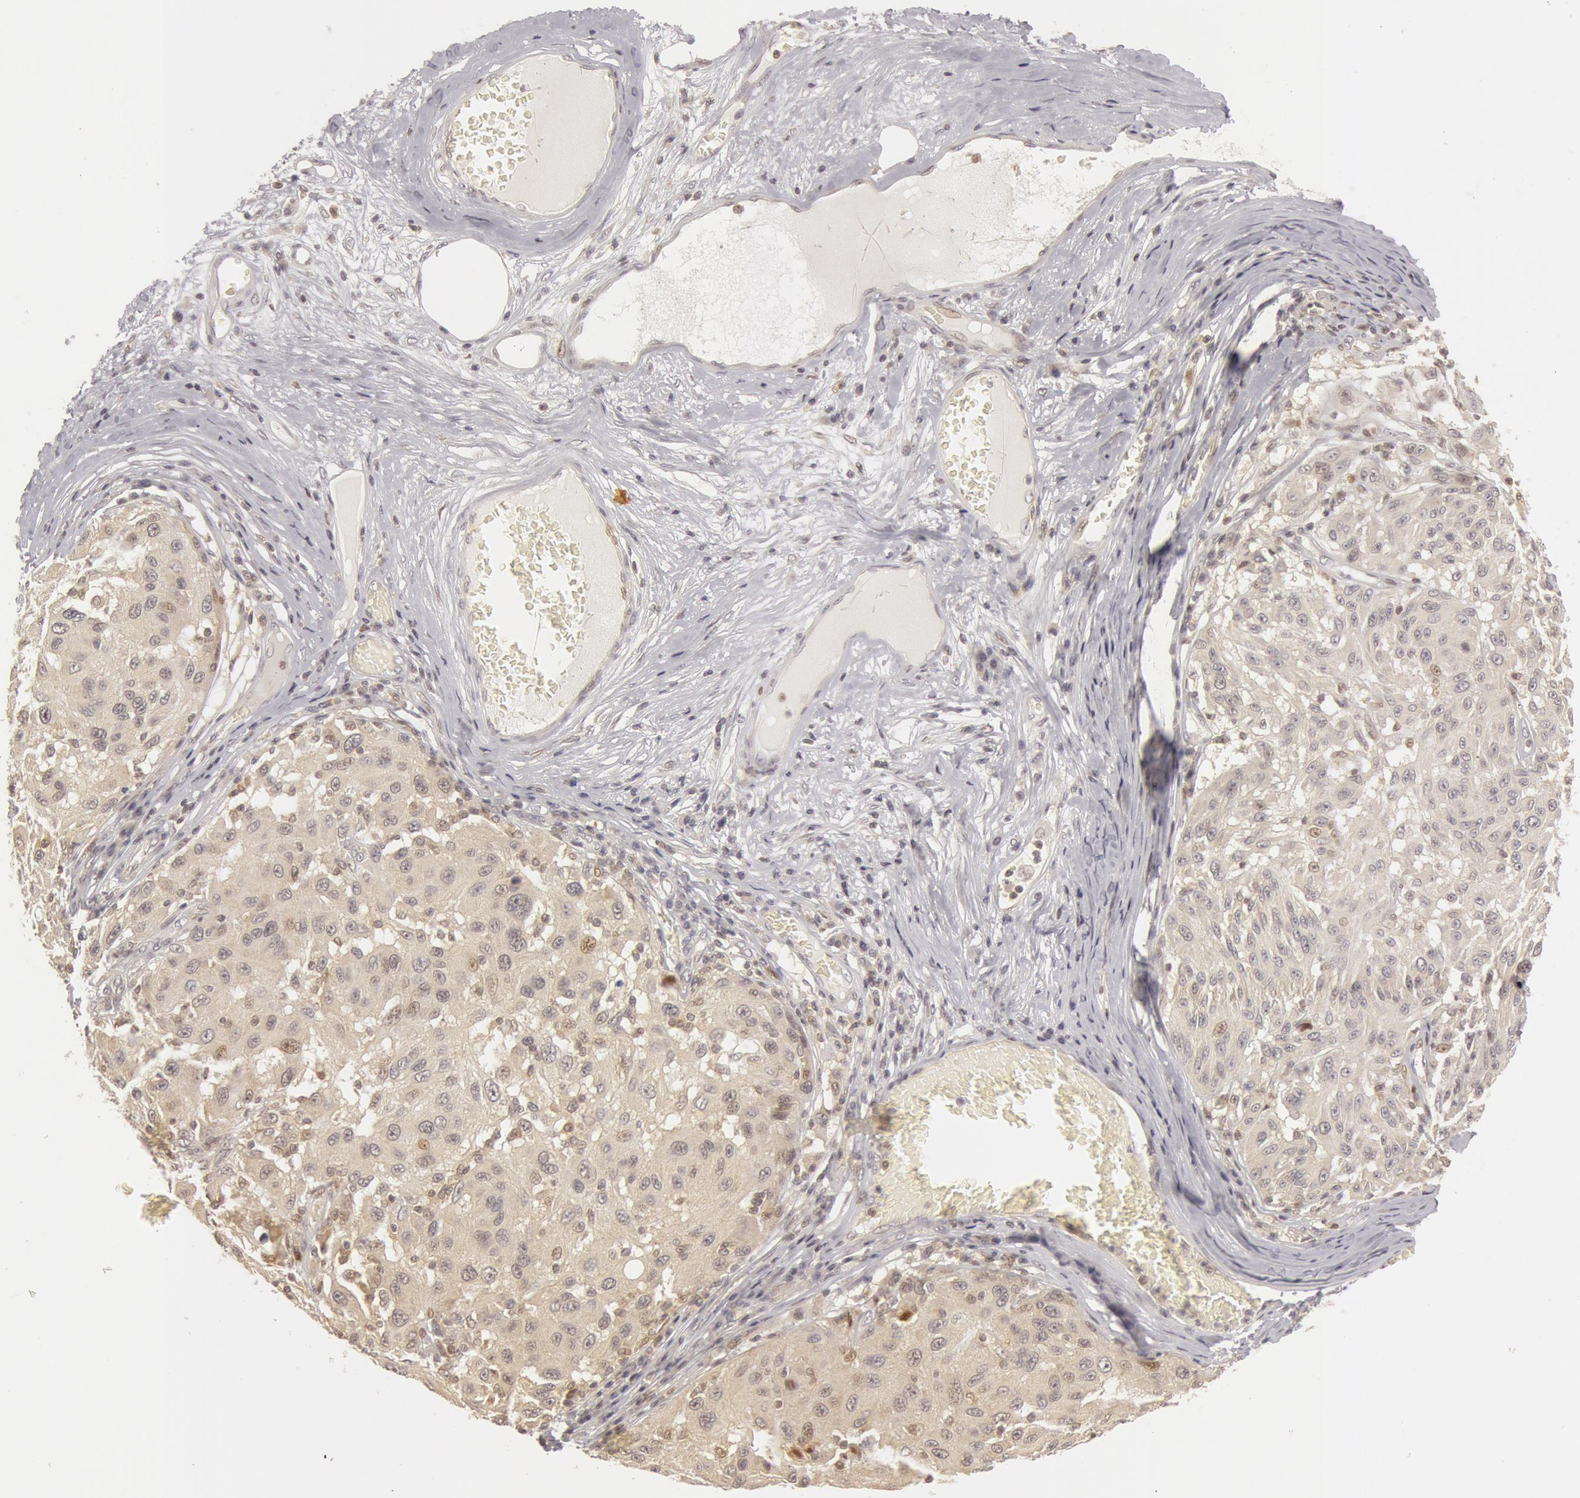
{"staining": {"intensity": "negative", "quantity": "none", "location": "none"}, "tissue": "melanoma", "cell_type": "Tumor cells", "image_type": "cancer", "snomed": [{"axis": "morphology", "description": "Malignant melanoma, NOS"}, {"axis": "topography", "description": "Skin"}], "caption": "The micrograph demonstrates no significant positivity in tumor cells of malignant melanoma.", "gene": "OASL", "patient": {"sex": "female", "age": 77}}